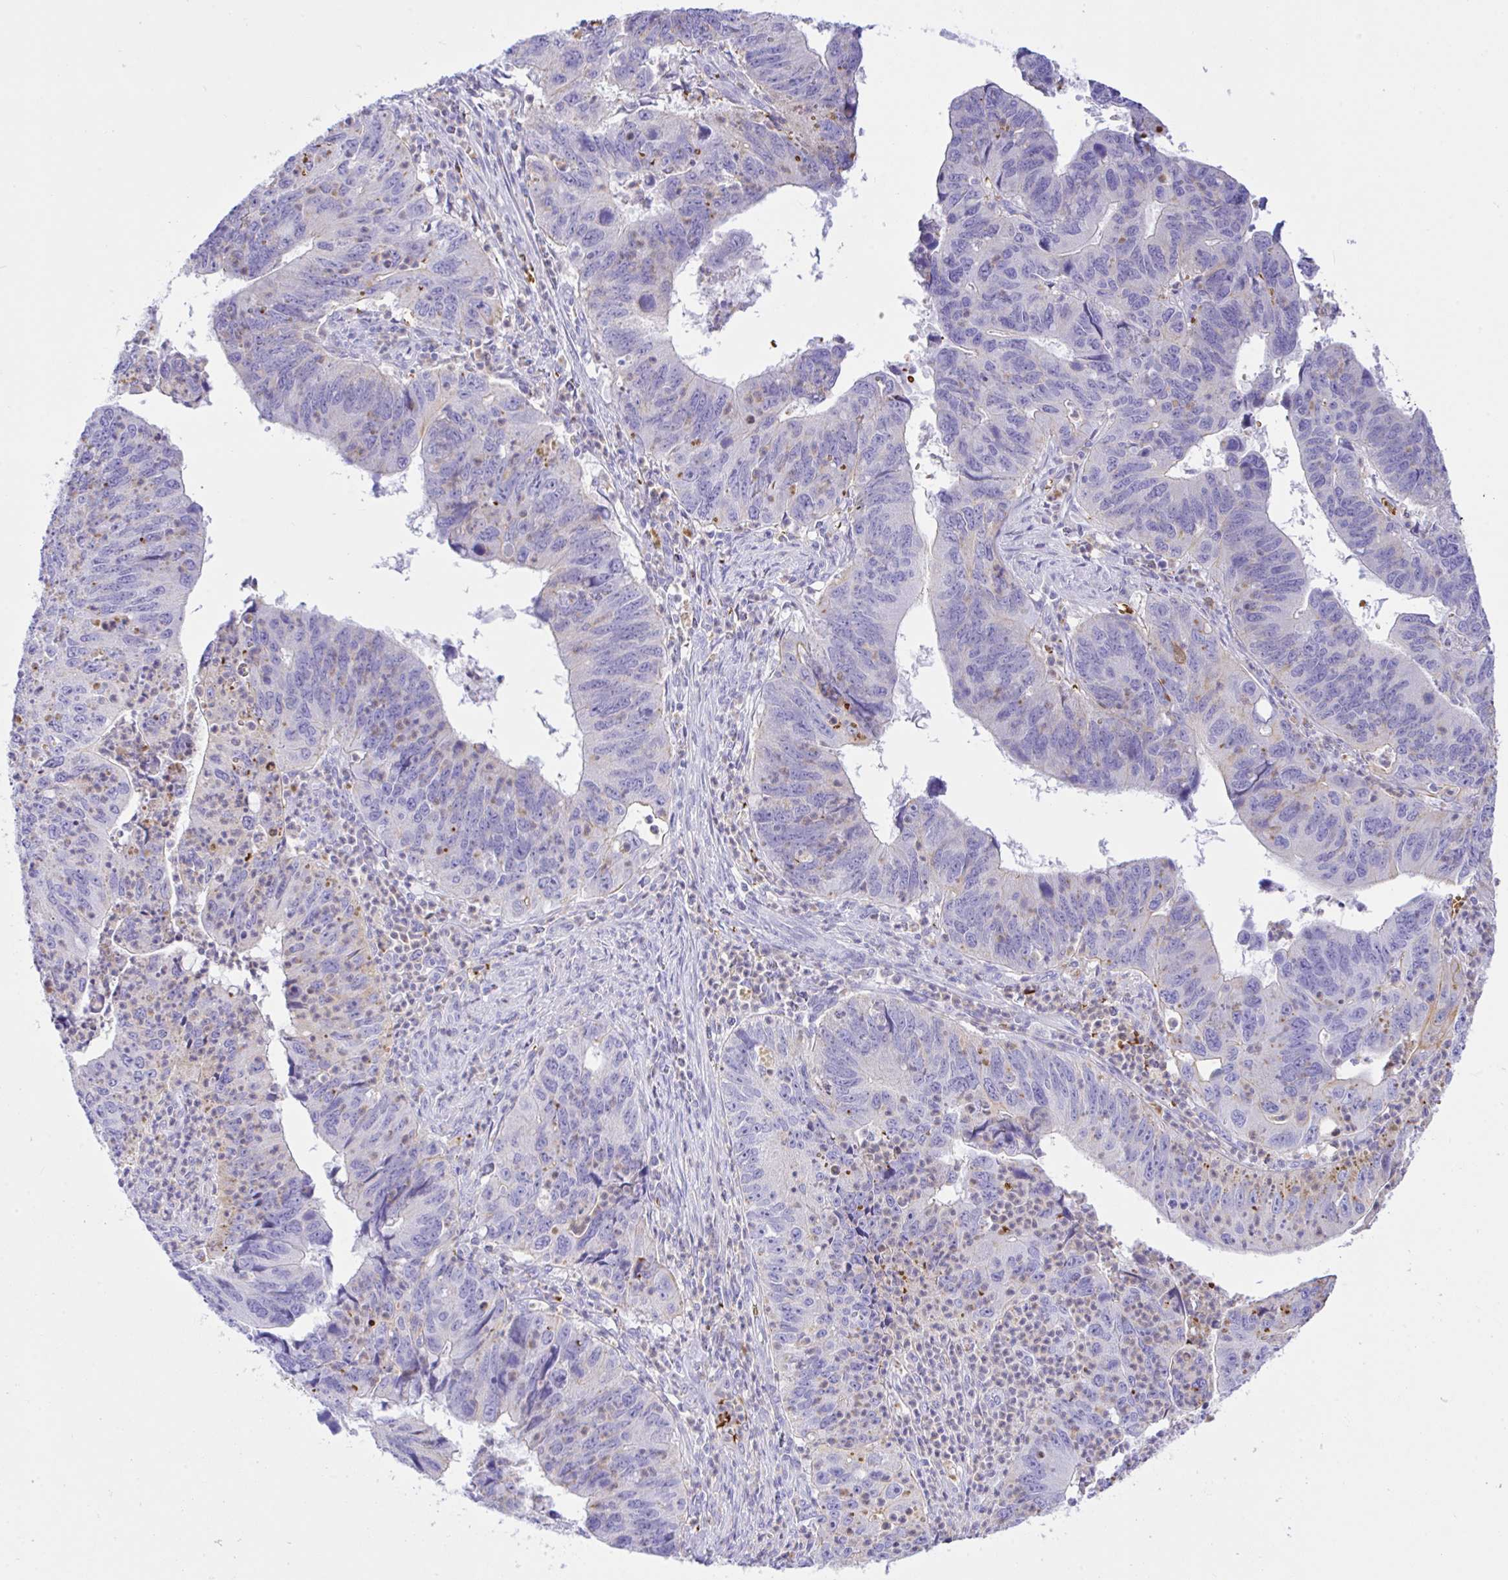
{"staining": {"intensity": "negative", "quantity": "none", "location": "none"}, "tissue": "stomach cancer", "cell_type": "Tumor cells", "image_type": "cancer", "snomed": [{"axis": "morphology", "description": "Adenocarcinoma, NOS"}, {"axis": "topography", "description": "Stomach"}], "caption": "A micrograph of human stomach cancer is negative for staining in tumor cells. (Brightfield microscopy of DAB (3,3'-diaminobenzidine) IHC at high magnification).", "gene": "ZNF221", "patient": {"sex": "male", "age": 59}}